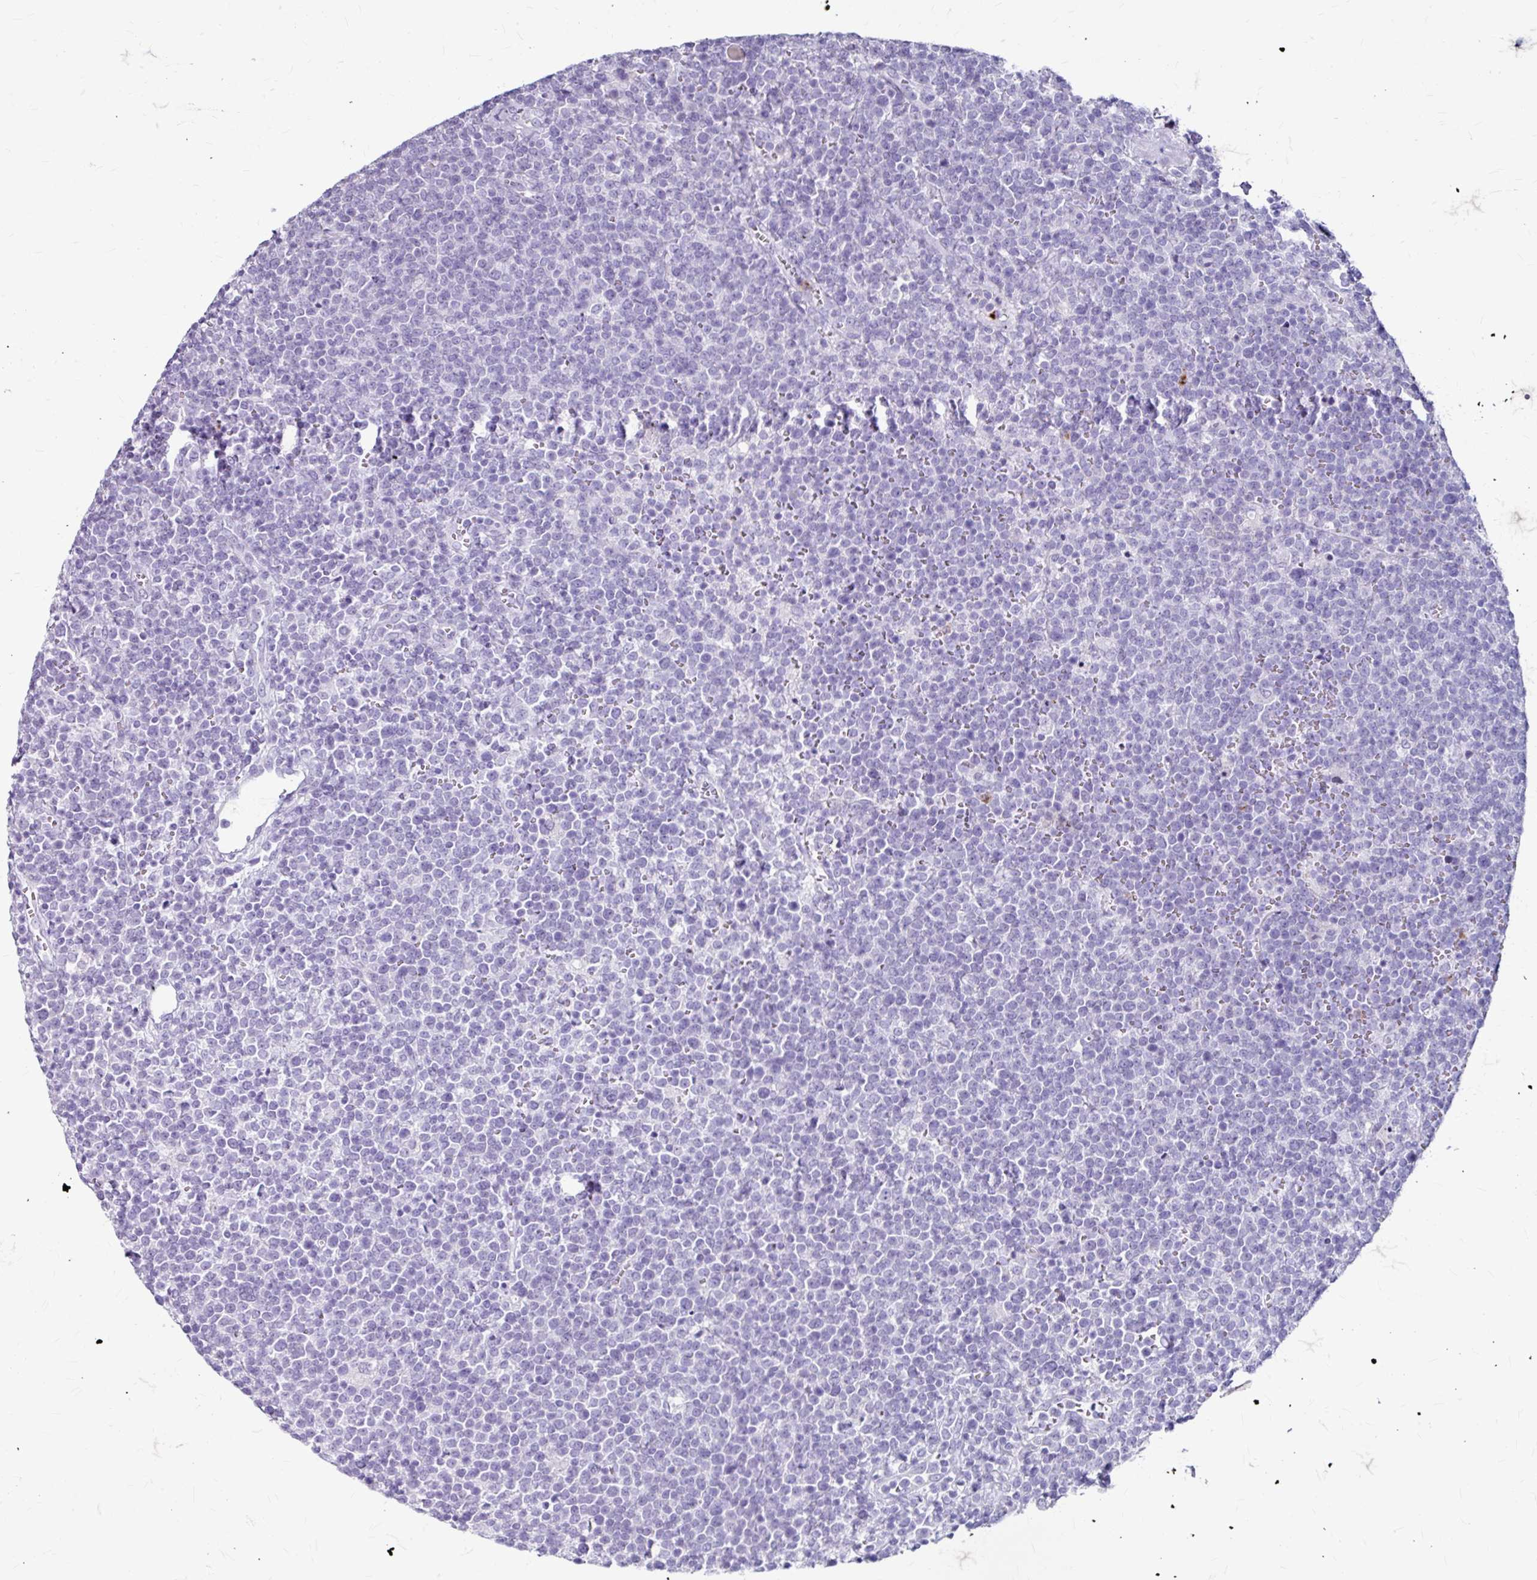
{"staining": {"intensity": "negative", "quantity": "none", "location": "none"}, "tissue": "lymphoma", "cell_type": "Tumor cells", "image_type": "cancer", "snomed": [{"axis": "morphology", "description": "Malignant lymphoma, non-Hodgkin's type, High grade"}, {"axis": "topography", "description": "Lymph node"}], "caption": "High power microscopy image of an IHC histopathology image of lymphoma, revealing no significant staining in tumor cells.", "gene": "ANKRD1", "patient": {"sex": "male", "age": 61}}